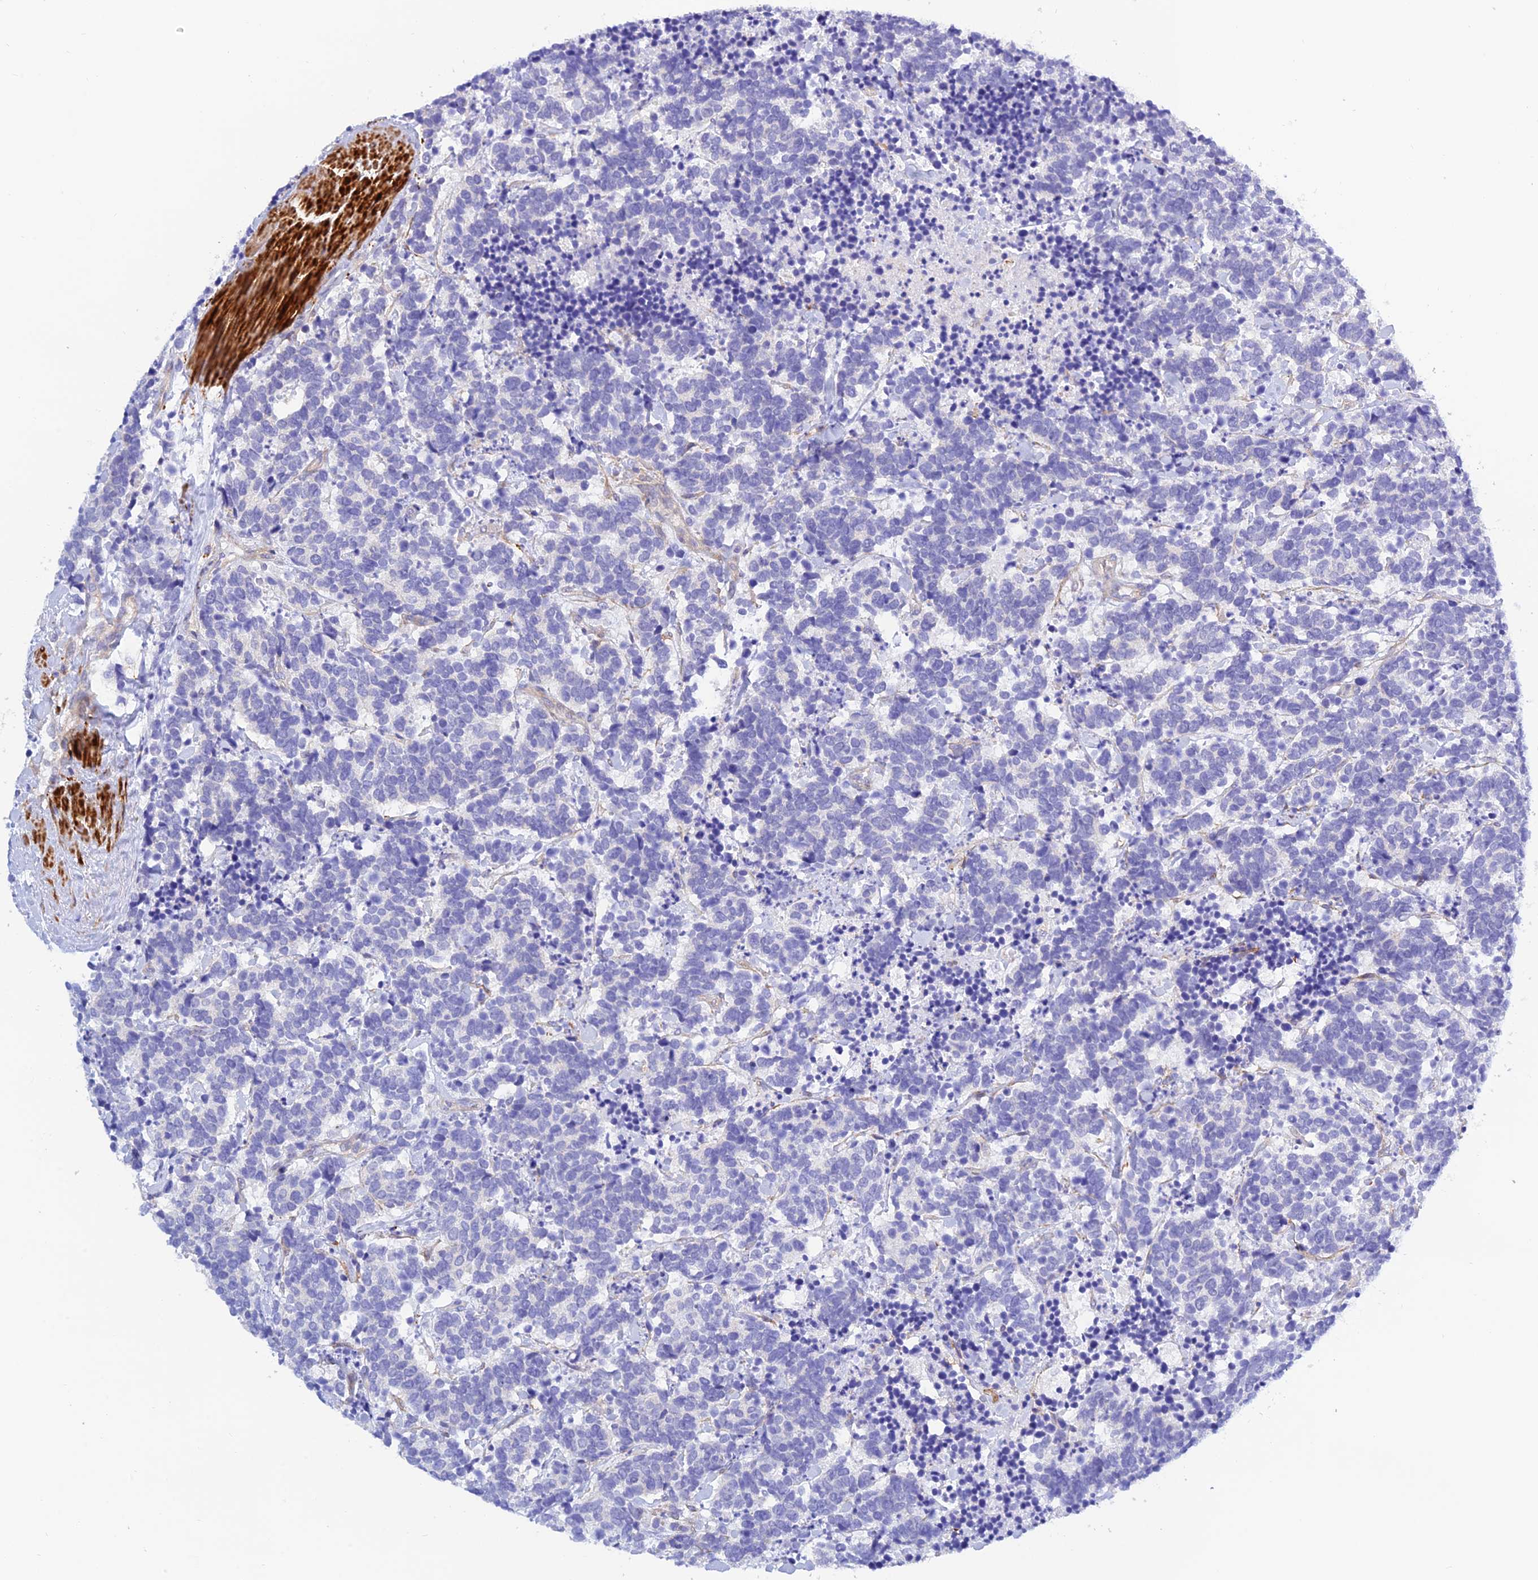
{"staining": {"intensity": "negative", "quantity": "none", "location": "none"}, "tissue": "carcinoid", "cell_type": "Tumor cells", "image_type": "cancer", "snomed": [{"axis": "morphology", "description": "Carcinoma, NOS"}, {"axis": "morphology", "description": "Carcinoid, malignant, NOS"}, {"axis": "topography", "description": "Prostate"}], "caption": "High power microscopy micrograph of an immunohistochemistry photomicrograph of carcinoid (malignant), revealing no significant staining in tumor cells. The staining was performed using DAB to visualize the protein expression in brown, while the nuclei were stained in blue with hematoxylin (Magnification: 20x).", "gene": "ZDHHC16", "patient": {"sex": "male", "age": 57}}